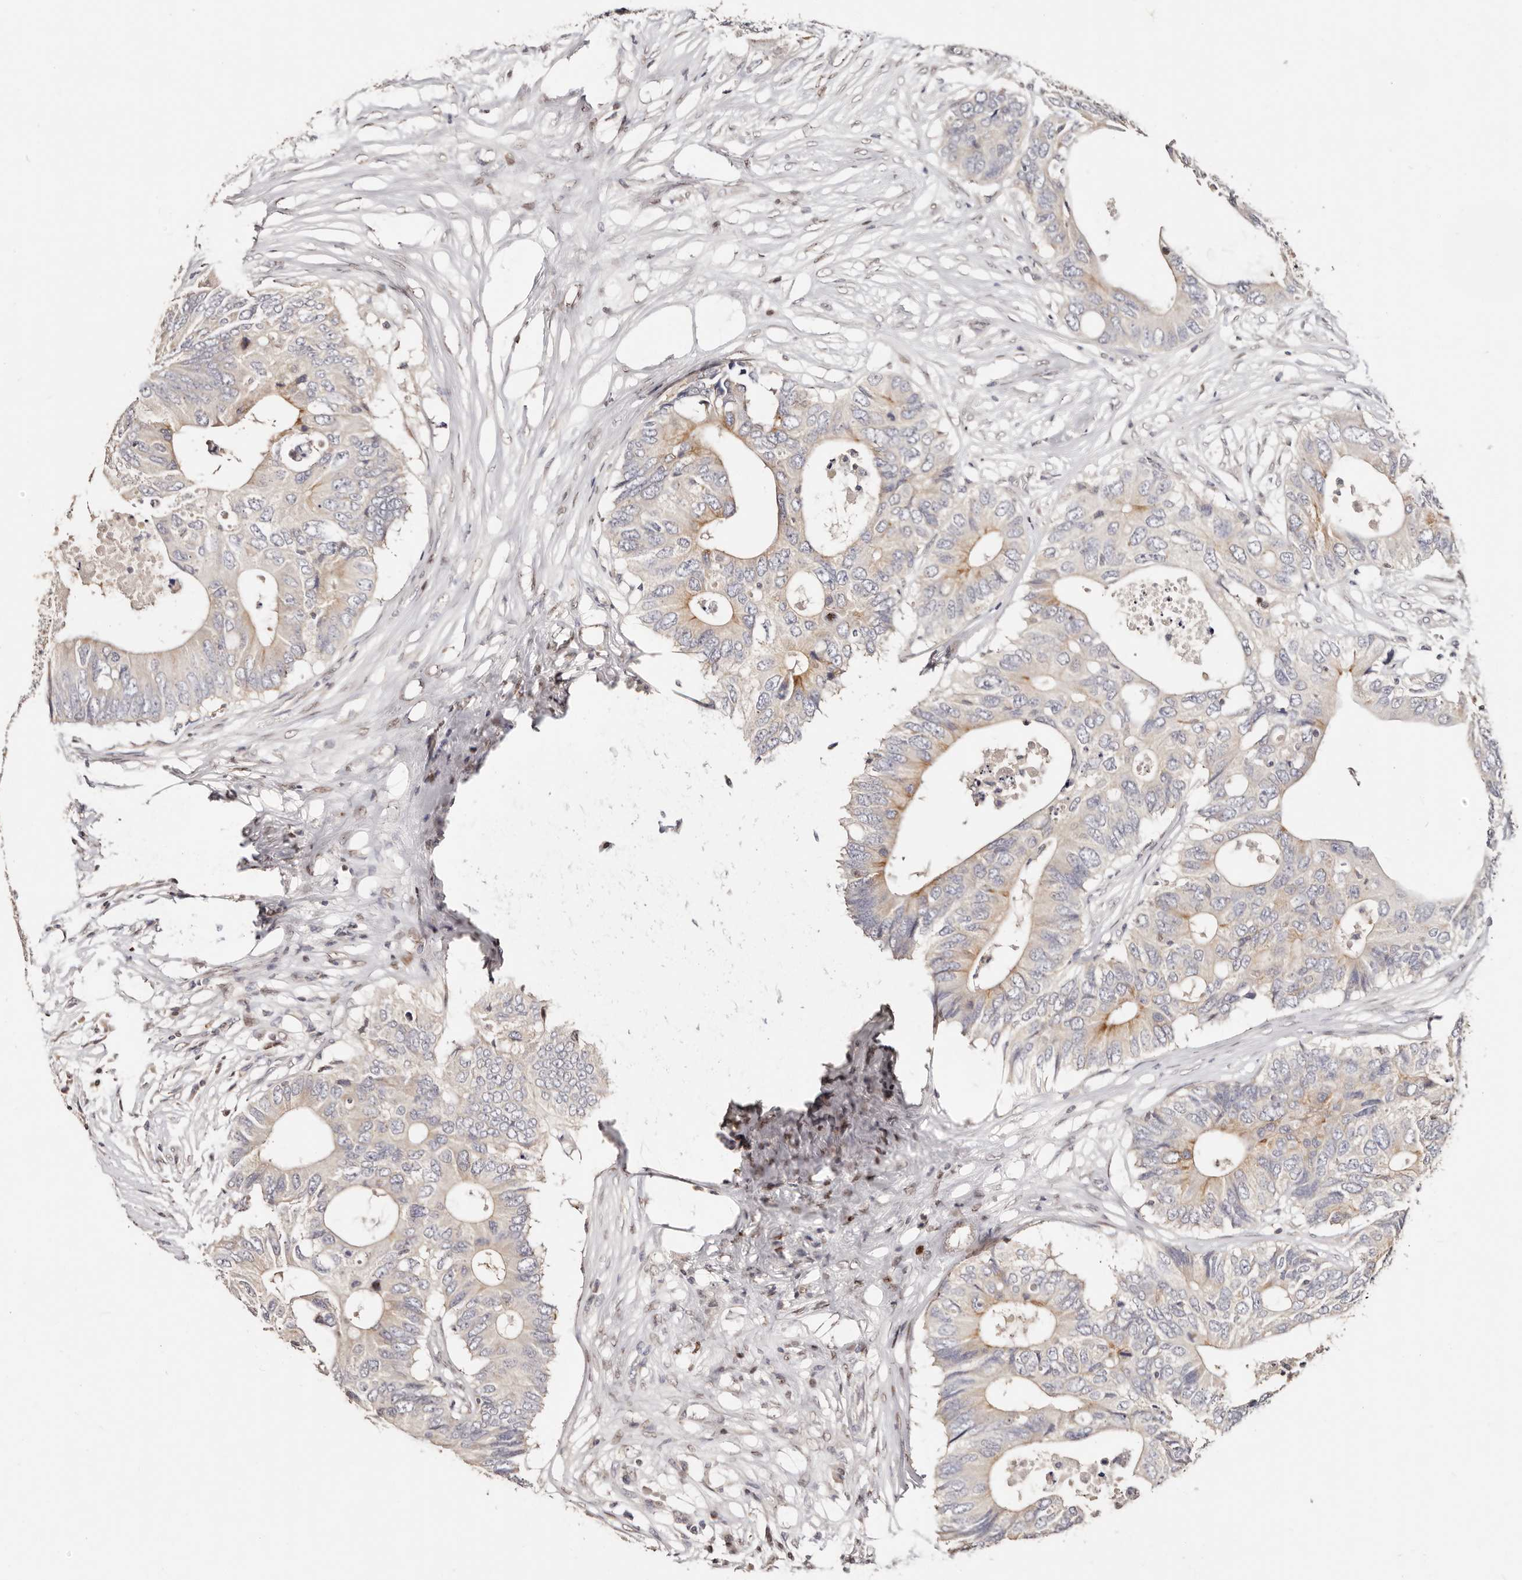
{"staining": {"intensity": "moderate", "quantity": "<25%", "location": "cytoplasmic/membranous"}, "tissue": "colorectal cancer", "cell_type": "Tumor cells", "image_type": "cancer", "snomed": [{"axis": "morphology", "description": "Adenocarcinoma, NOS"}, {"axis": "topography", "description": "Colon"}], "caption": "IHC histopathology image of neoplastic tissue: colorectal adenocarcinoma stained using immunohistochemistry exhibits low levels of moderate protein expression localized specifically in the cytoplasmic/membranous of tumor cells, appearing as a cytoplasmic/membranous brown color.", "gene": "IQGAP3", "patient": {"sex": "male", "age": 71}}